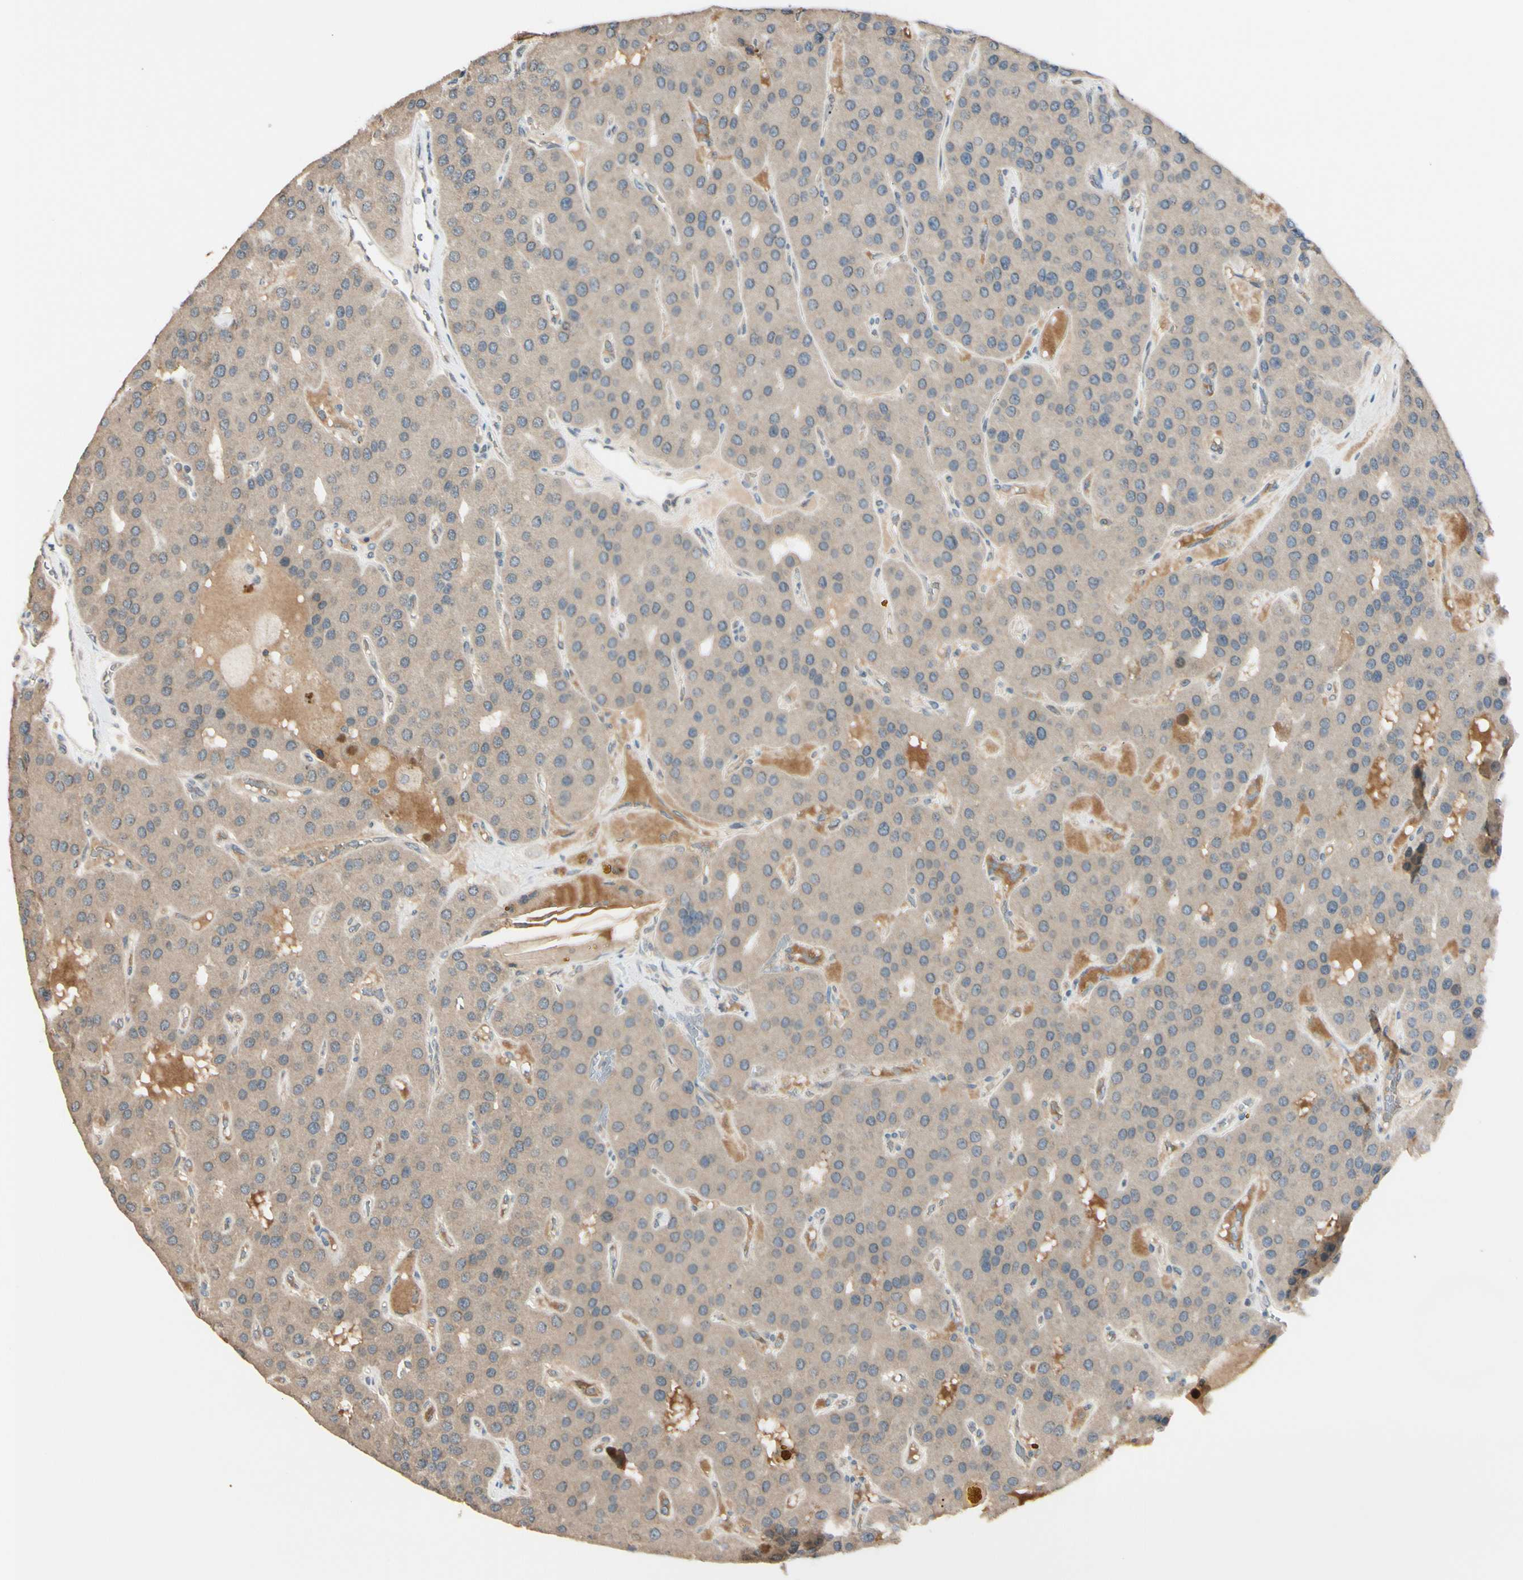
{"staining": {"intensity": "weak", "quantity": "25%-75%", "location": "cytoplasmic/membranous"}, "tissue": "parathyroid gland", "cell_type": "Glandular cells", "image_type": "normal", "snomed": [{"axis": "morphology", "description": "Normal tissue, NOS"}, {"axis": "morphology", "description": "Adenoma, NOS"}, {"axis": "topography", "description": "Parathyroid gland"}], "caption": "The photomicrograph displays immunohistochemical staining of unremarkable parathyroid gland. There is weak cytoplasmic/membranous expression is identified in approximately 25%-75% of glandular cells. (DAB = brown stain, brightfield microscopy at high magnification).", "gene": "FGF10", "patient": {"sex": "female", "age": 86}}